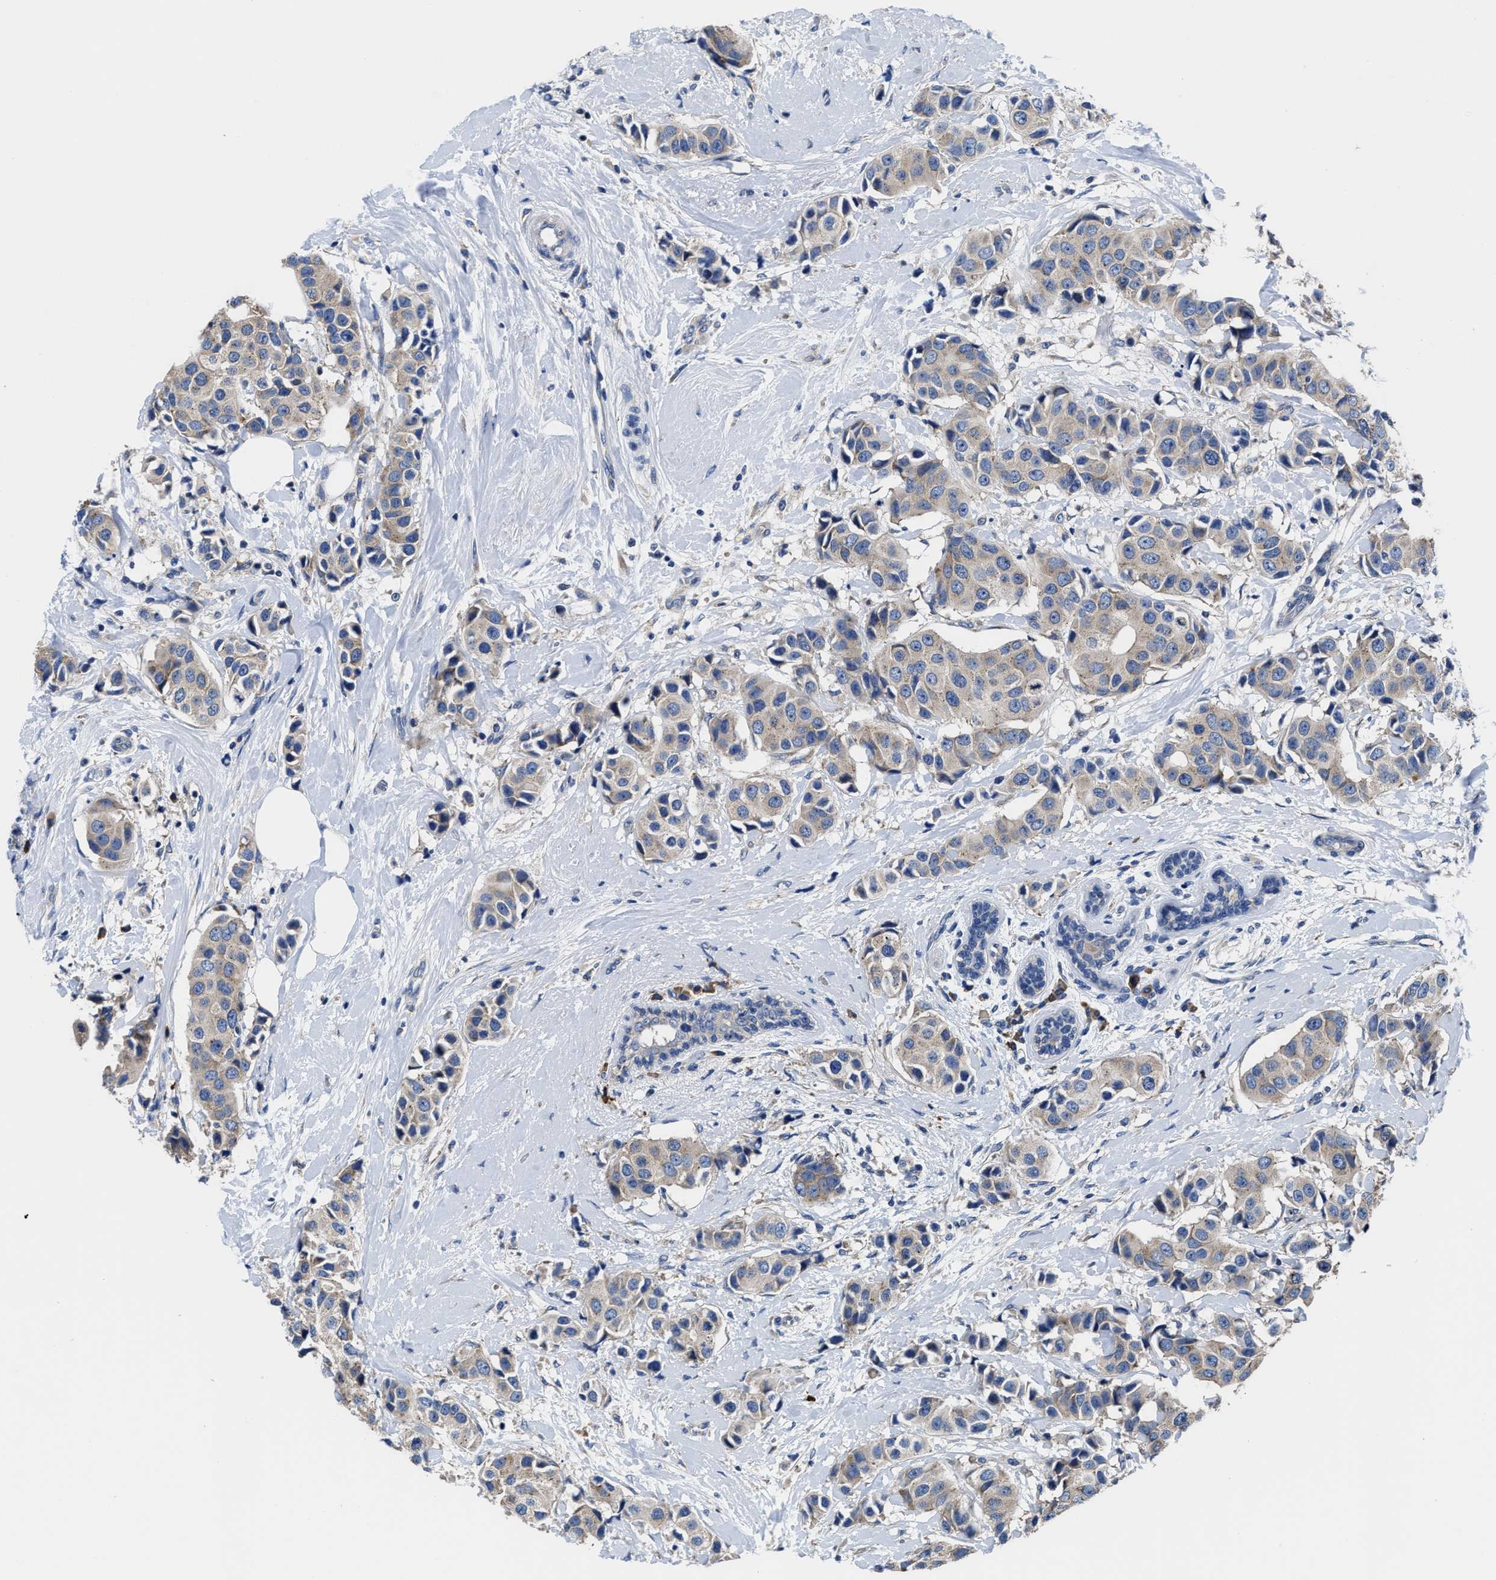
{"staining": {"intensity": "weak", "quantity": "25%-75%", "location": "cytoplasmic/membranous"}, "tissue": "breast cancer", "cell_type": "Tumor cells", "image_type": "cancer", "snomed": [{"axis": "morphology", "description": "Normal tissue, NOS"}, {"axis": "morphology", "description": "Duct carcinoma"}, {"axis": "topography", "description": "Breast"}], "caption": "Immunohistochemical staining of breast invasive ductal carcinoma demonstrates weak cytoplasmic/membranous protein staining in approximately 25%-75% of tumor cells.", "gene": "SRPK2", "patient": {"sex": "female", "age": 39}}